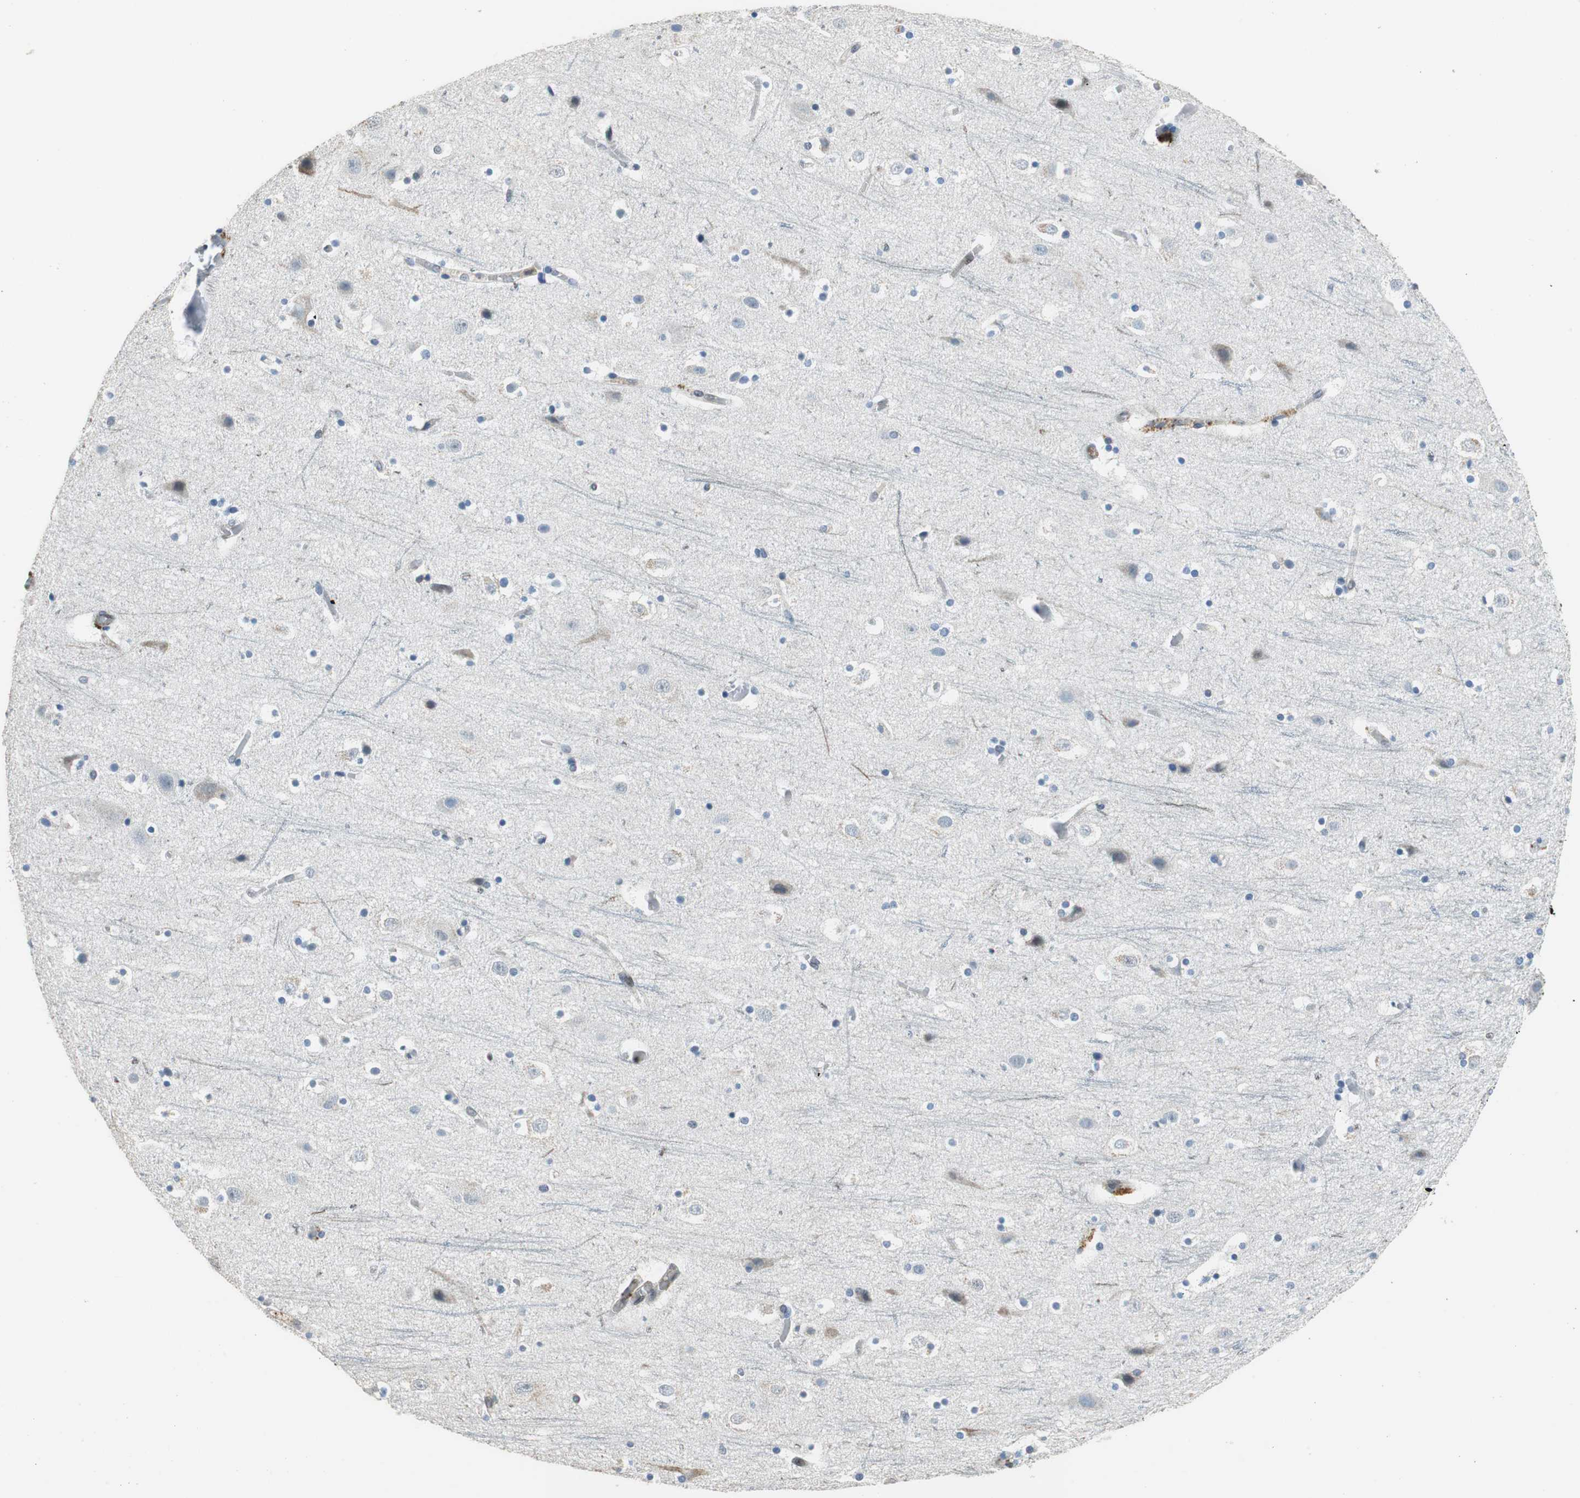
{"staining": {"intensity": "negative", "quantity": "none", "location": "none"}, "tissue": "cerebral cortex", "cell_type": "Endothelial cells", "image_type": "normal", "snomed": [{"axis": "morphology", "description": "Normal tissue, NOS"}, {"axis": "topography", "description": "Cerebral cortex"}], "caption": "The micrograph exhibits no staining of endothelial cells in normal cerebral cortex. (DAB (3,3'-diaminobenzidine) IHC with hematoxylin counter stain).", "gene": "GSDMD", "patient": {"sex": "male", "age": 45}}